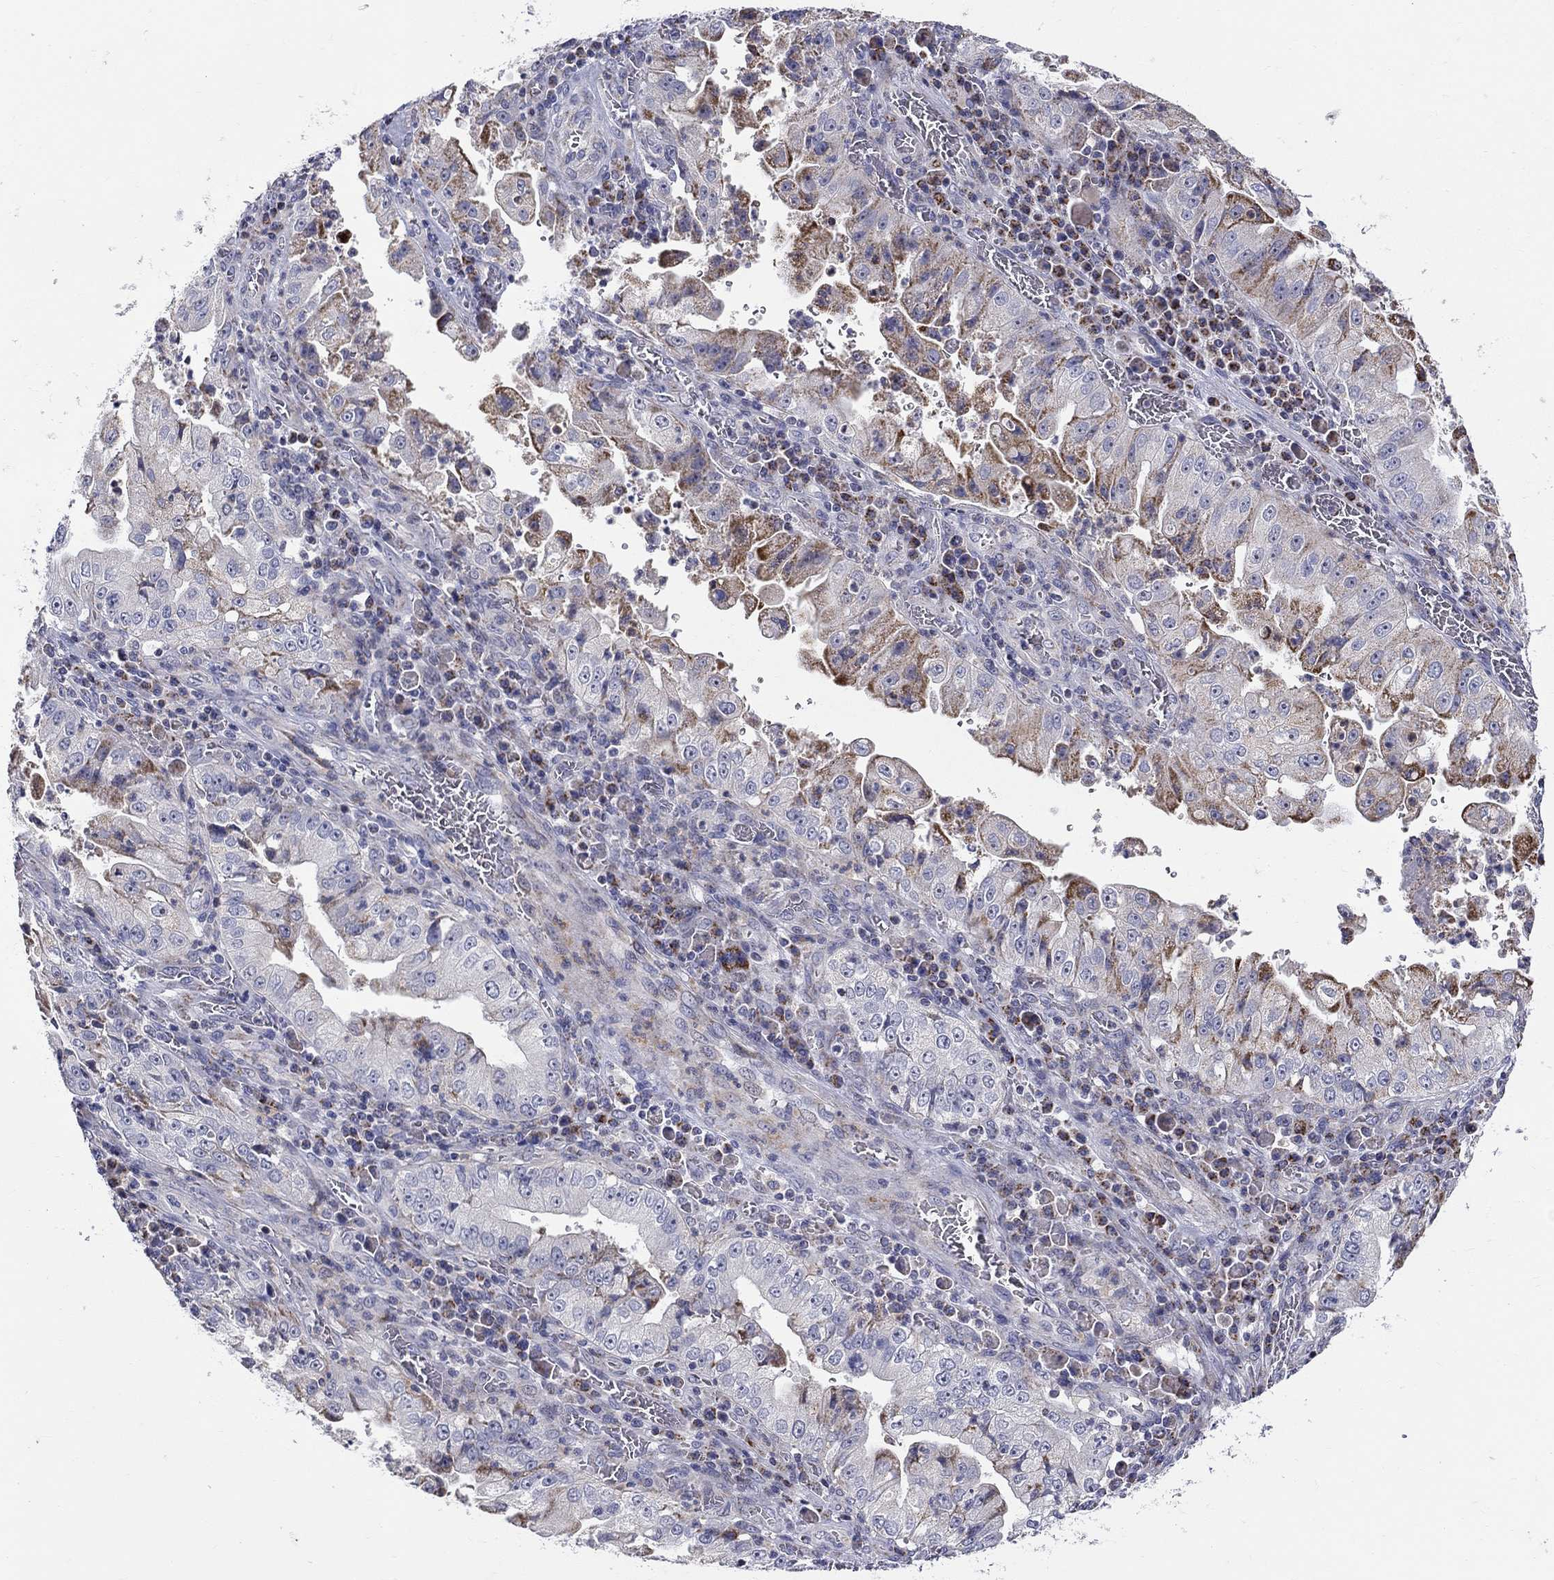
{"staining": {"intensity": "strong", "quantity": "<25%", "location": "cytoplasmic/membranous"}, "tissue": "stomach cancer", "cell_type": "Tumor cells", "image_type": "cancer", "snomed": [{"axis": "morphology", "description": "Adenocarcinoma, NOS"}, {"axis": "topography", "description": "Stomach"}], "caption": "About <25% of tumor cells in stomach adenocarcinoma exhibit strong cytoplasmic/membranous protein expression as visualized by brown immunohistochemical staining.", "gene": "HMX2", "patient": {"sex": "male", "age": 76}}